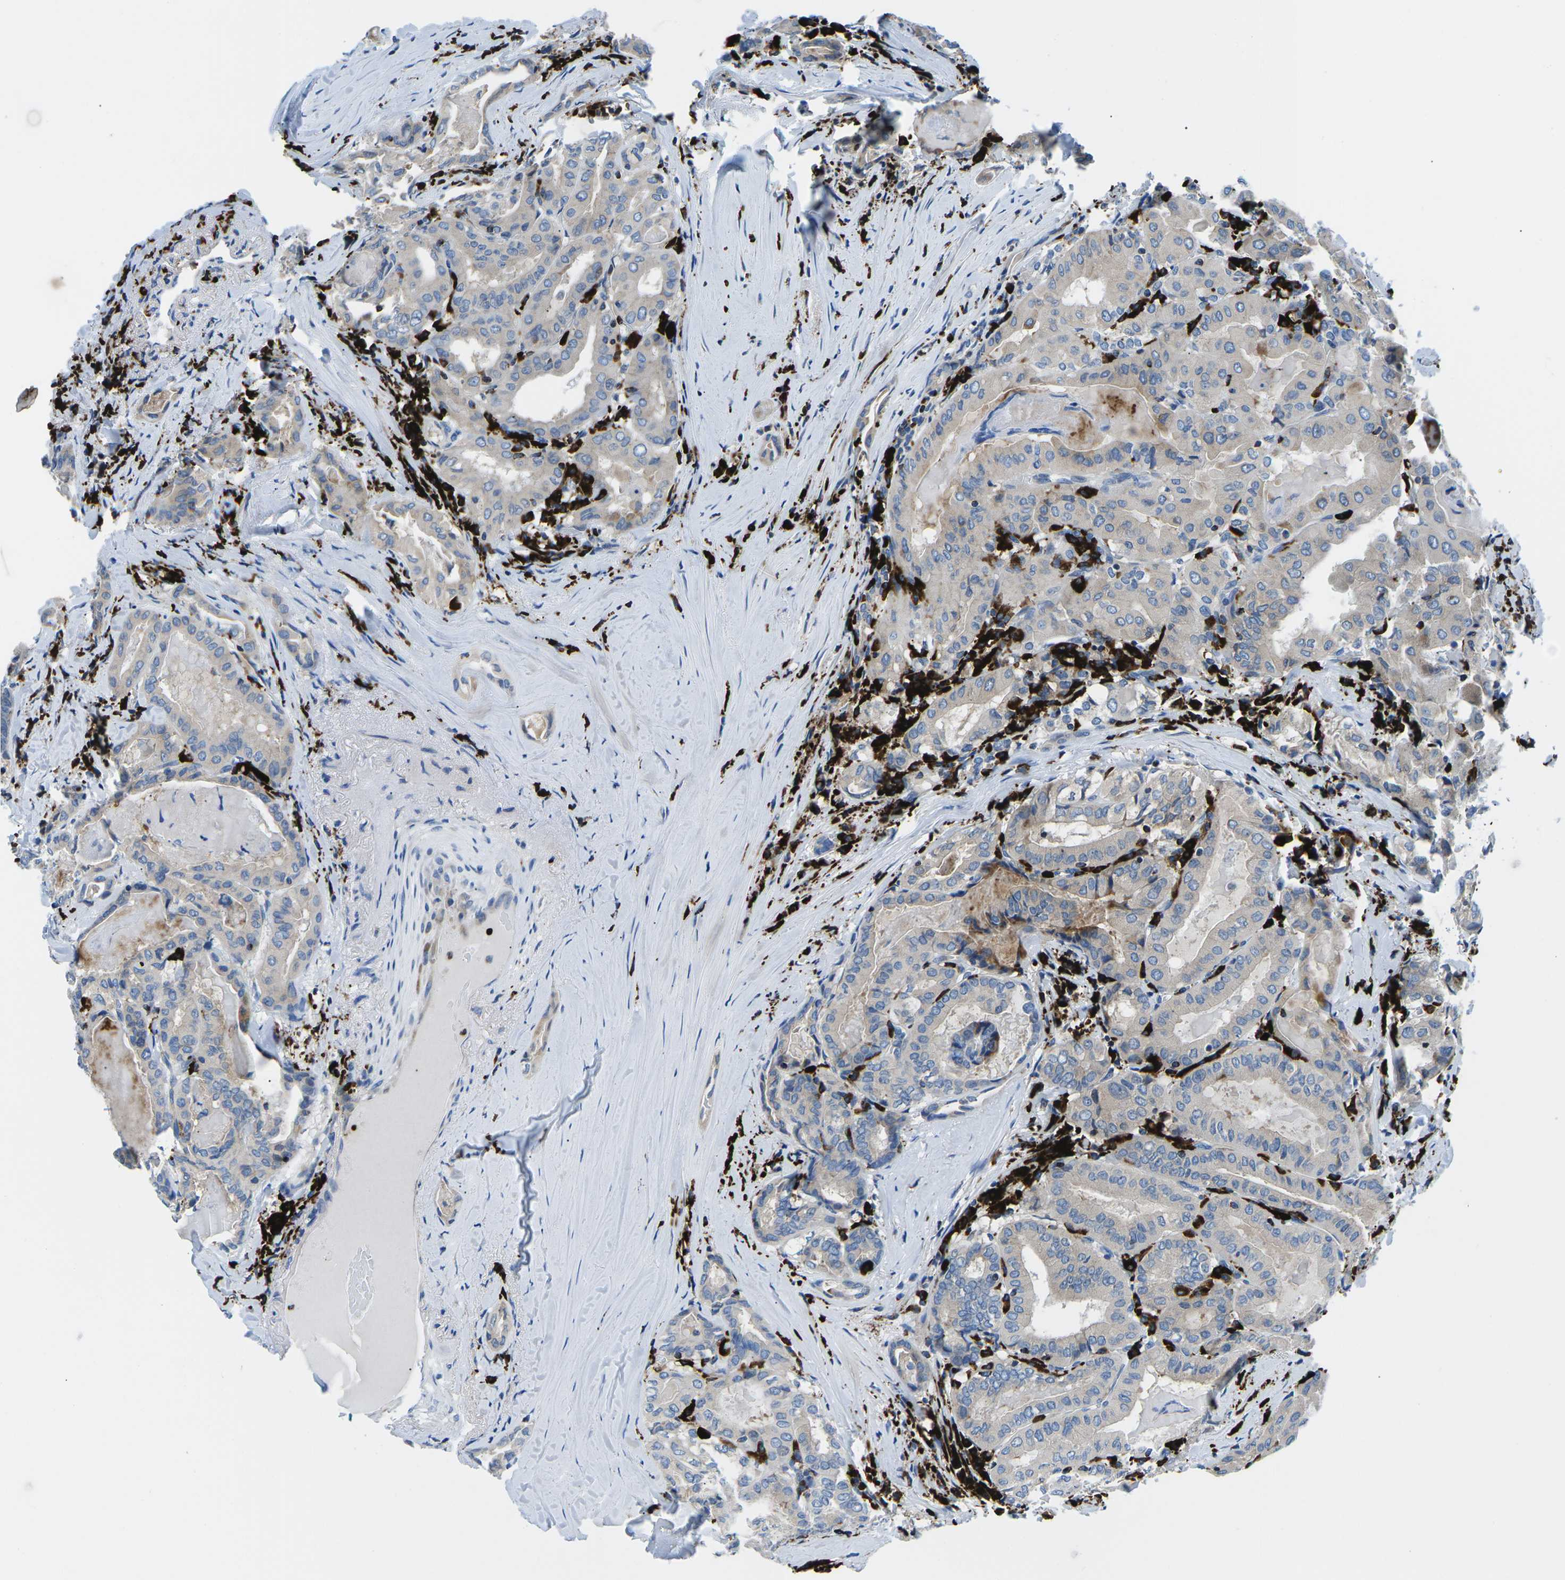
{"staining": {"intensity": "weak", "quantity": "25%-75%", "location": "cytoplasmic/membranous"}, "tissue": "thyroid cancer", "cell_type": "Tumor cells", "image_type": "cancer", "snomed": [{"axis": "morphology", "description": "Papillary adenocarcinoma, NOS"}, {"axis": "topography", "description": "Thyroid gland"}], "caption": "Protein staining demonstrates weak cytoplasmic/membranous staining in about 25%-75% of tumor cells in thyroid papillary adenocarcinoma.", "gene": "MC4R", "patient": {"sex": "female", "age": 42}}